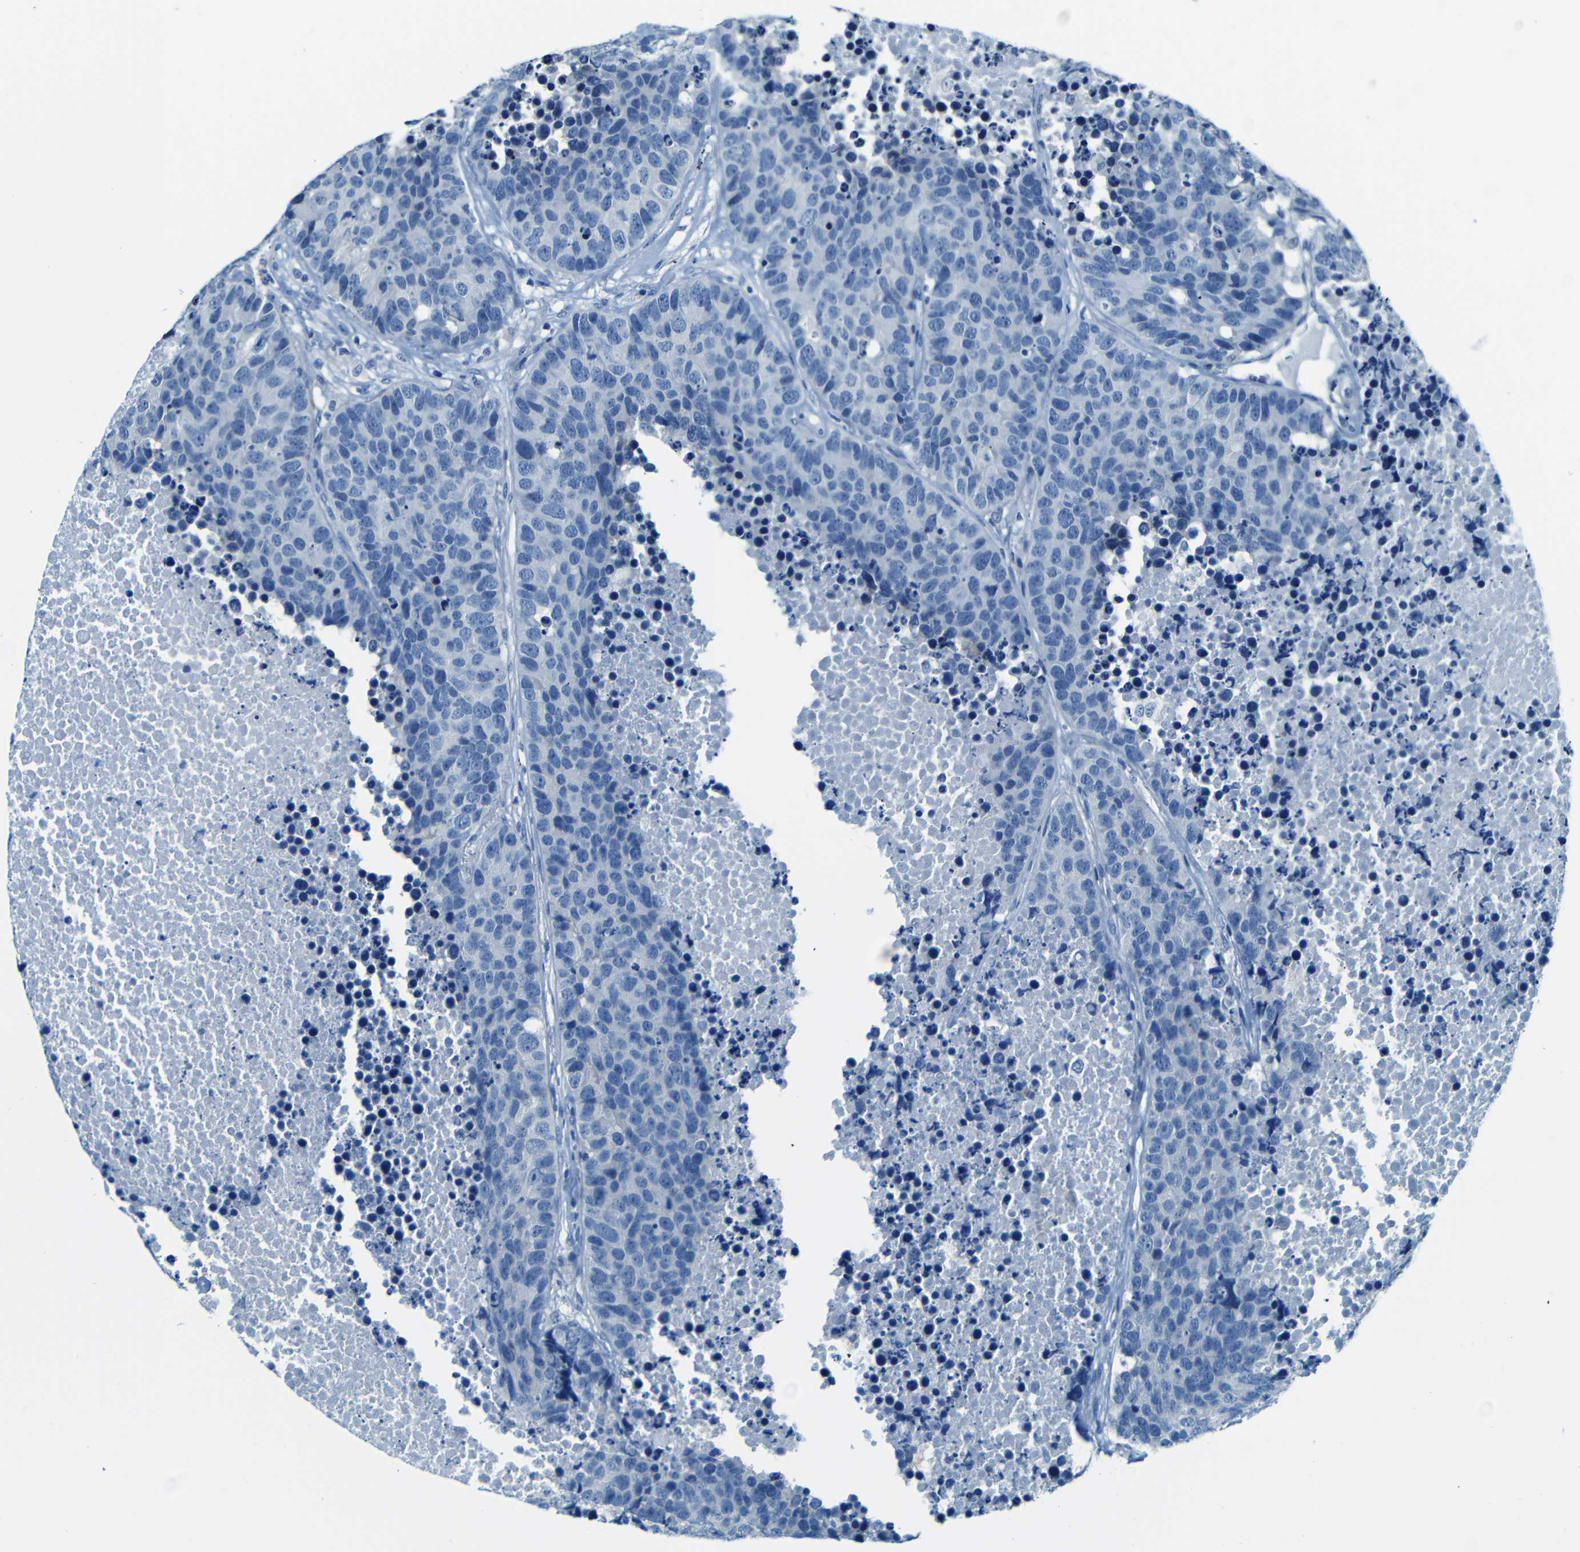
{"staining": {"intensity": "negative", "quantity": "none", "location": "none"}, "tissue": "carcinoid", "cell_type": "Tumor cells", "image_type": "cancer", "snomed": [{"axis": "morphology", "description": "Carcinoid, malignant, NOS"}, {"axis": "topography", "description": "Lung"}], "caption": "Immunohistochemistry (IHC) of human carcinoid exhibits no staining in tumor cells.", "gene": "ZMAT1", "patient": {"sex": "male", "age": 60}}